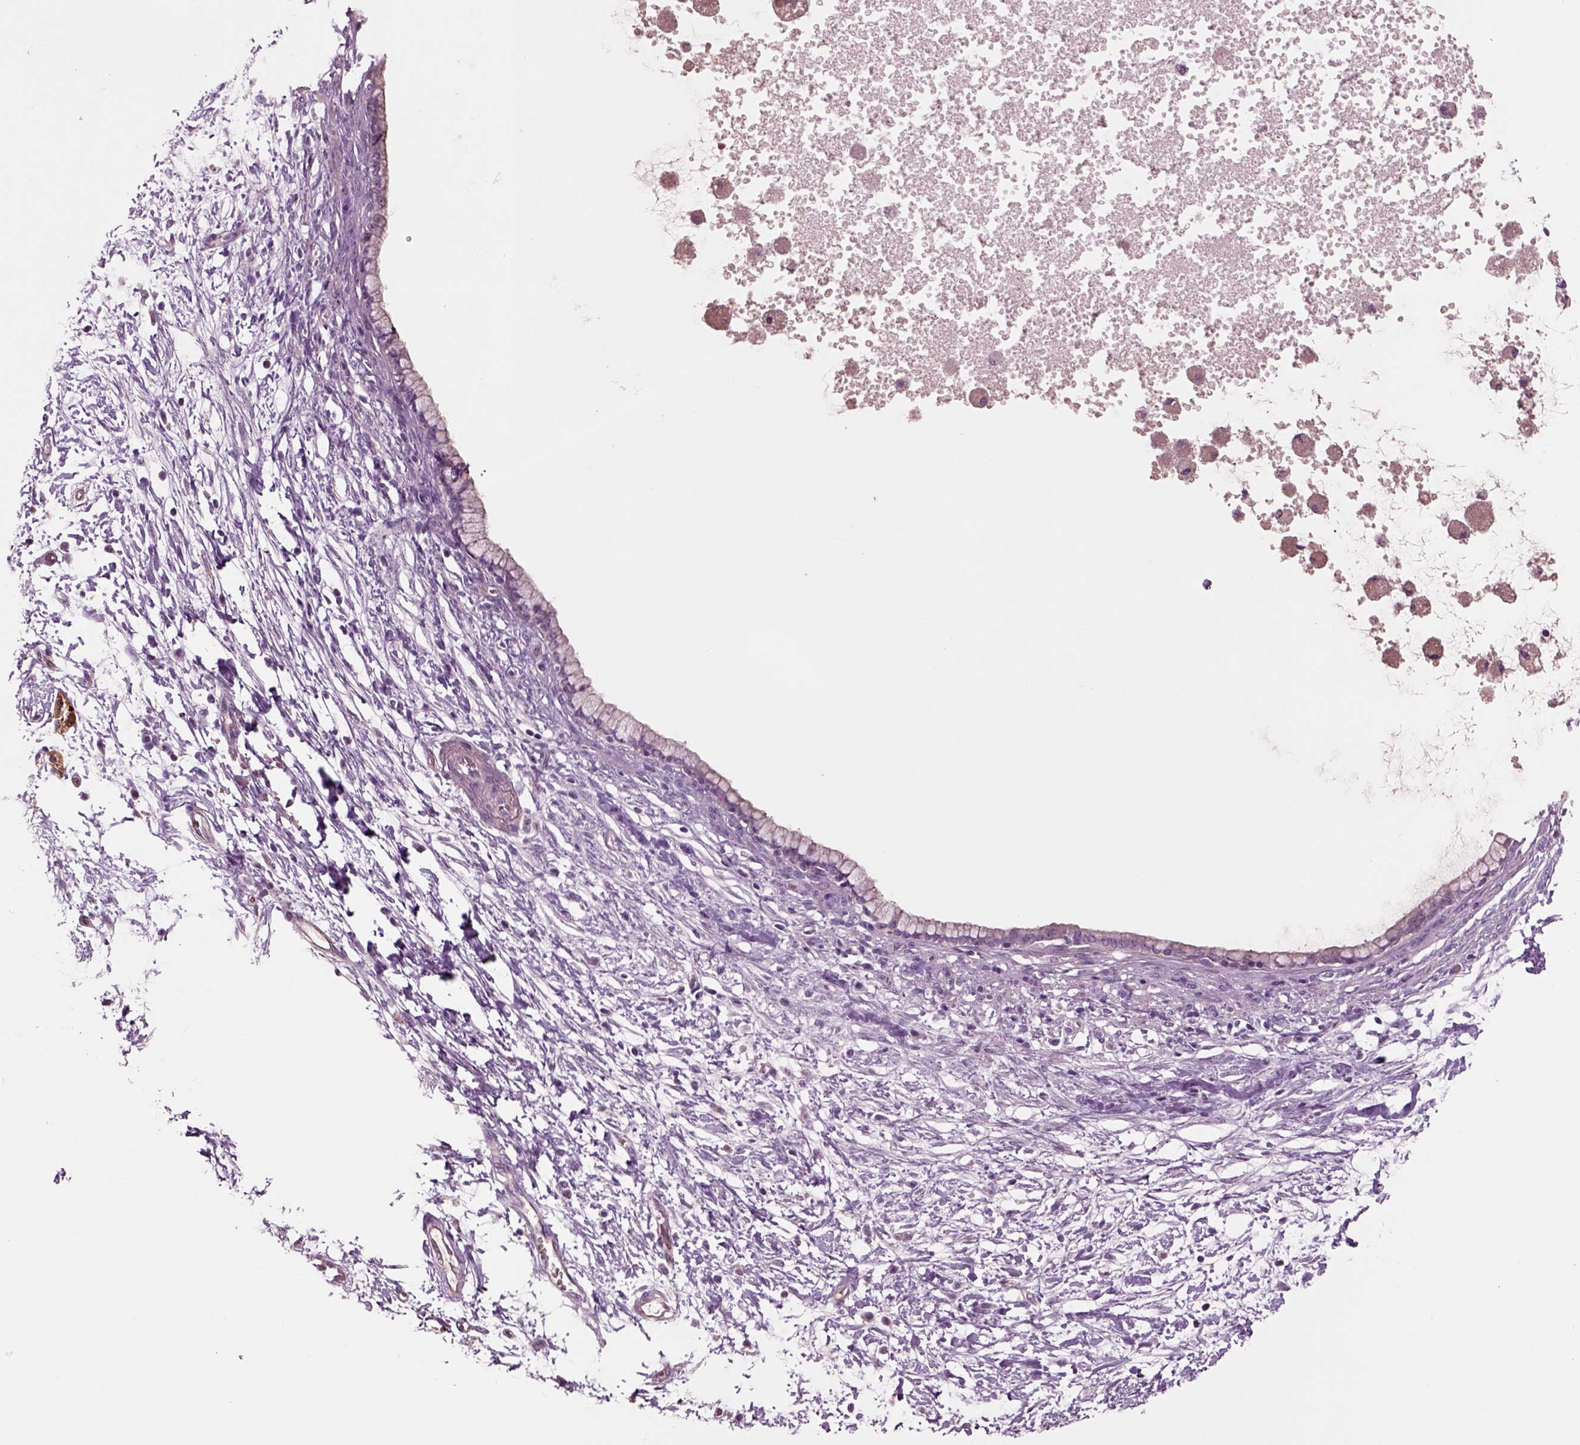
{"staining": {"intensity": "negative", "quantity": "none", "location": "none"}, "tissue": "pancreatic cancer", "cell_type": "Tumor cells", "image_type": "cancer", "snomed": [{"axis": "morphology", "description": "Adenocarcinoma, NOS"}, {"axis": "topography", "description": "Pancreas"}], "caption": "Immunohistochemical staining of adenocarcinoma (pancreatic) displays no significant expression in tumor cells.", "gene": "CHGB", "patient": {"sex": "female", "age": 72}}